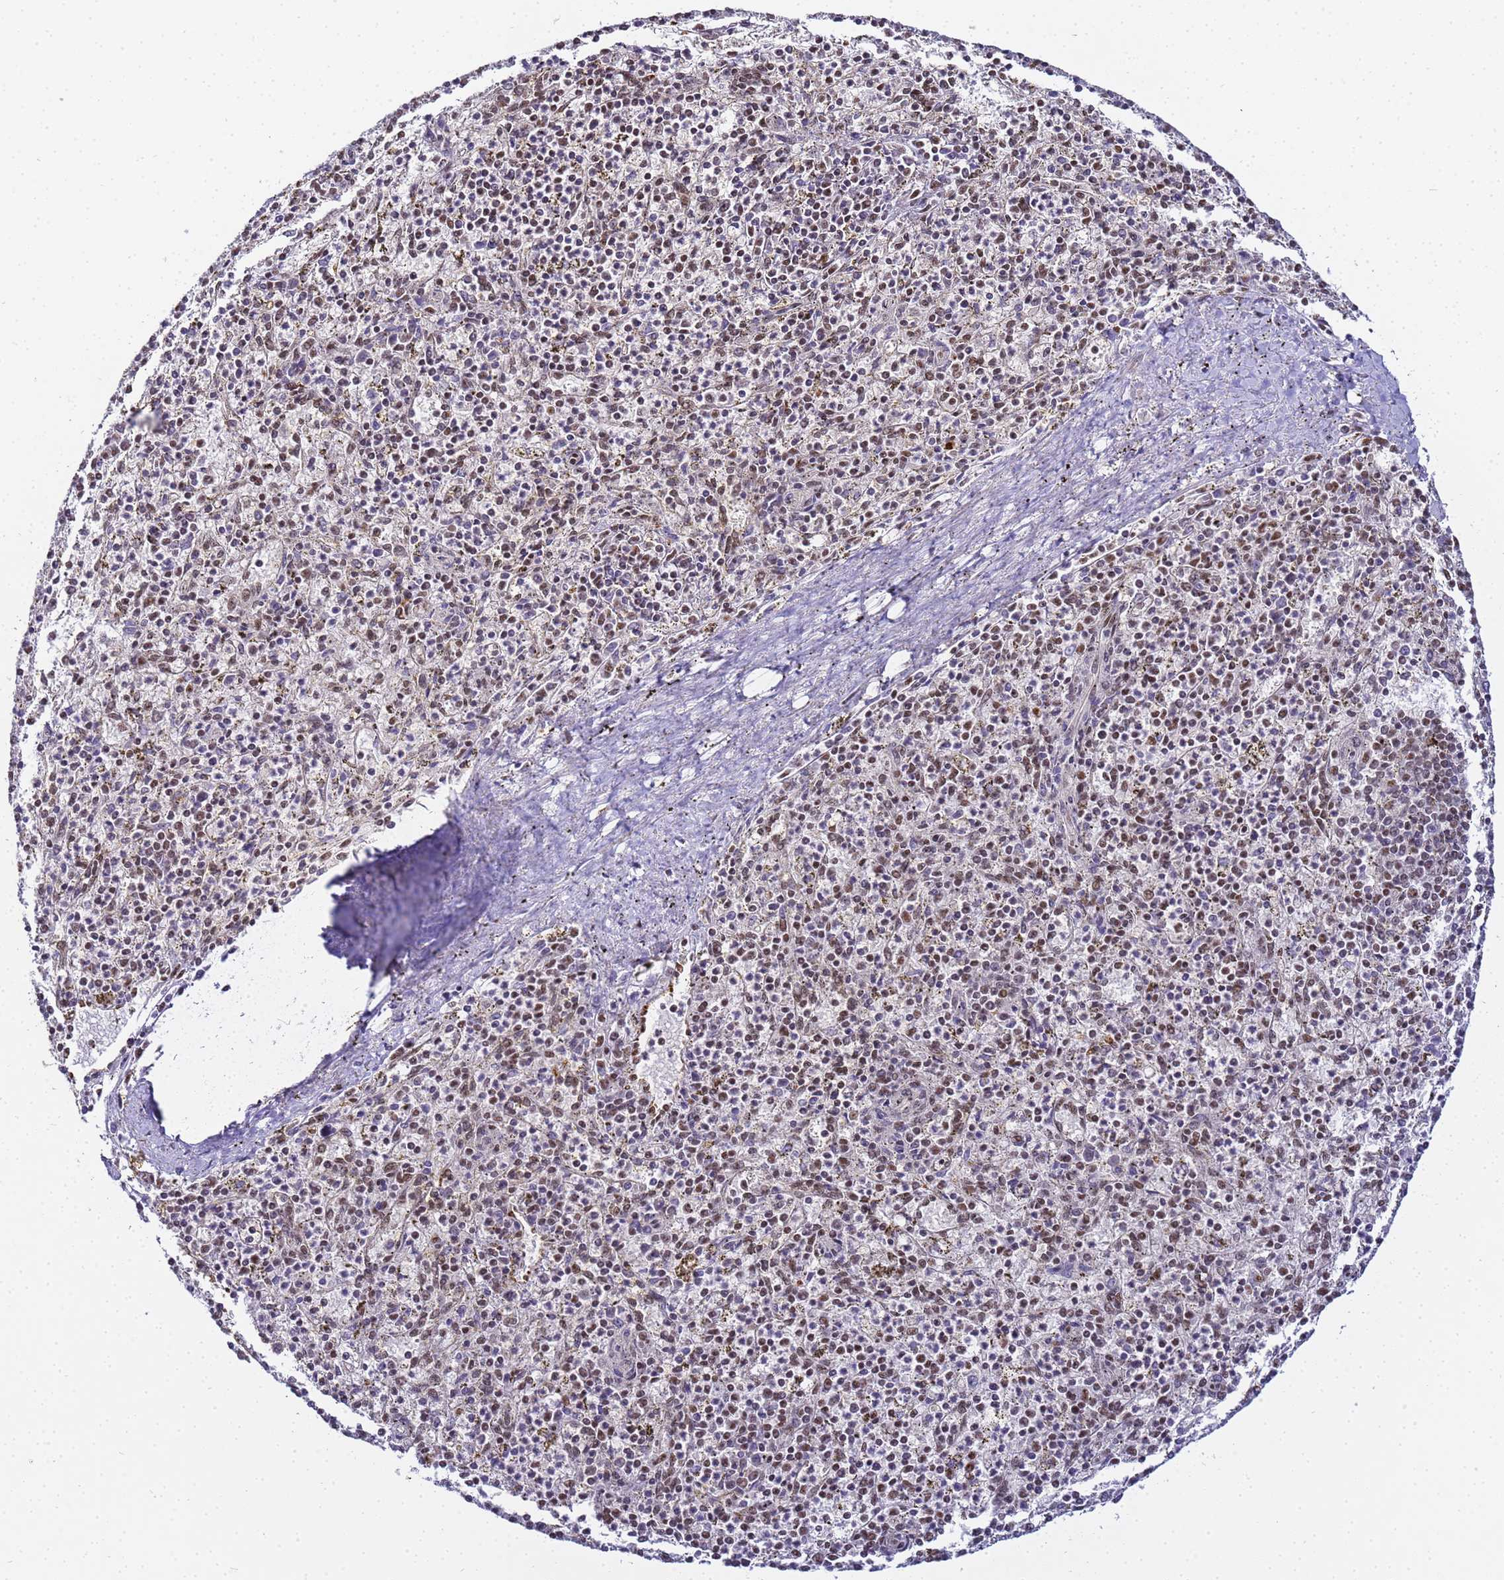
{"staining": {"intensity": "moderate", "quantity": "25%-75%", "location": "nuclear"}, "tissue": "spleen", "cell_type": "Cells in red pulp", "image_type": "normal", "snomed": [{"axis": "morphology", "description": "Normal tissue, NOS"}, {"axis": "topography", "description": "Spleen"}], "caption": "Protein analysis of benign spleen exhibits moderate nuclear staining in about 25%-75% of cells in red pulp.", "gene": "RBM12", "patient": {"sex": "male", "age": 72}}